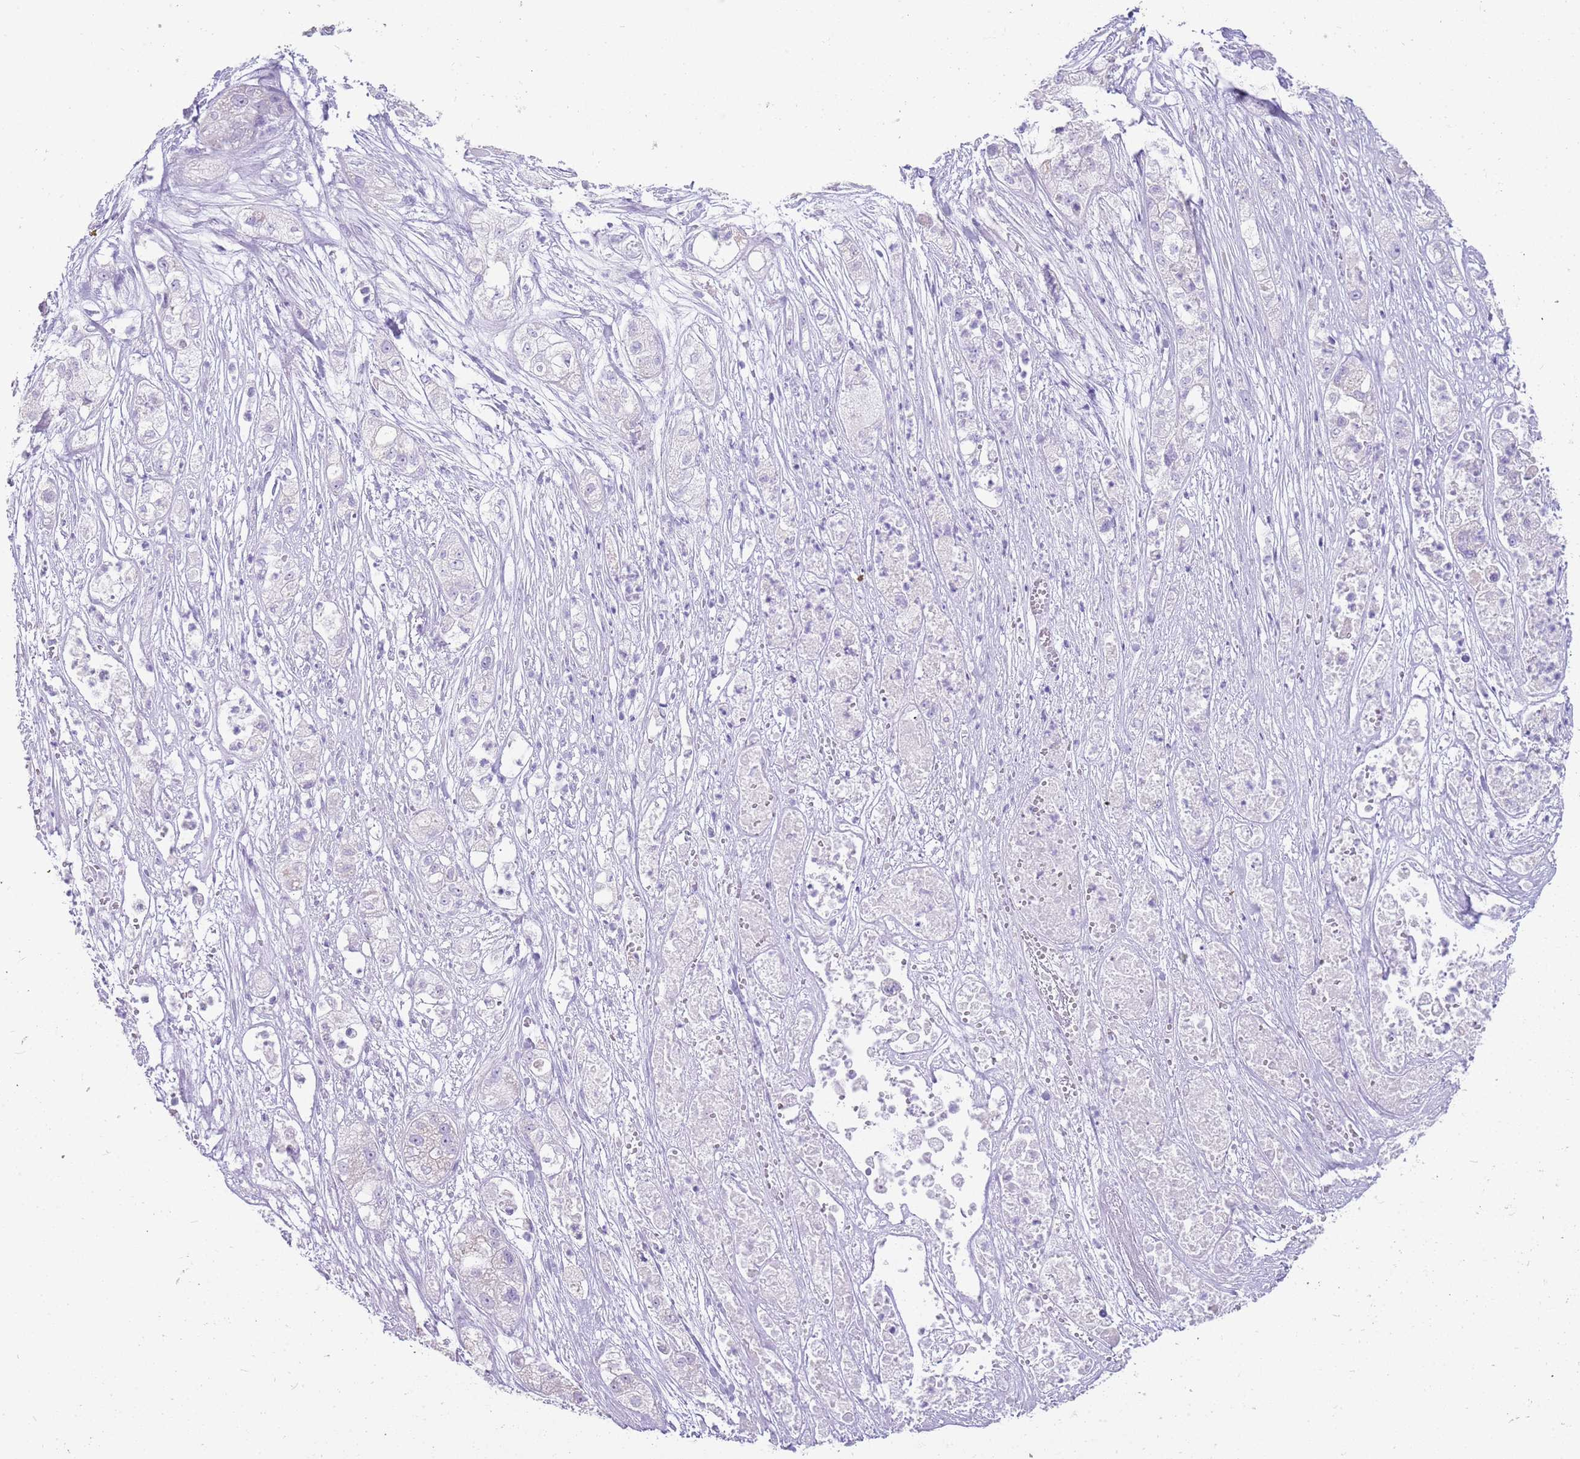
{"staining": {"intensity": "negative", "quantity": "none", "location": "none"}, "tissue": "pancreatic cancer", "cell_type": "Tumor cells", "image_type": "cancer", "snomed": [{"axis": "morphology", "description": "Adenocarcinoma, NOS"}, {"axis": "topography", "description": "Pancreas"}], "caption": "The IHC micrograph has no significant staining in tumor cells of pancreatic cancer tissue.", "gene": "NBPF3", "patient": {"sex": "female", "age": 78}}